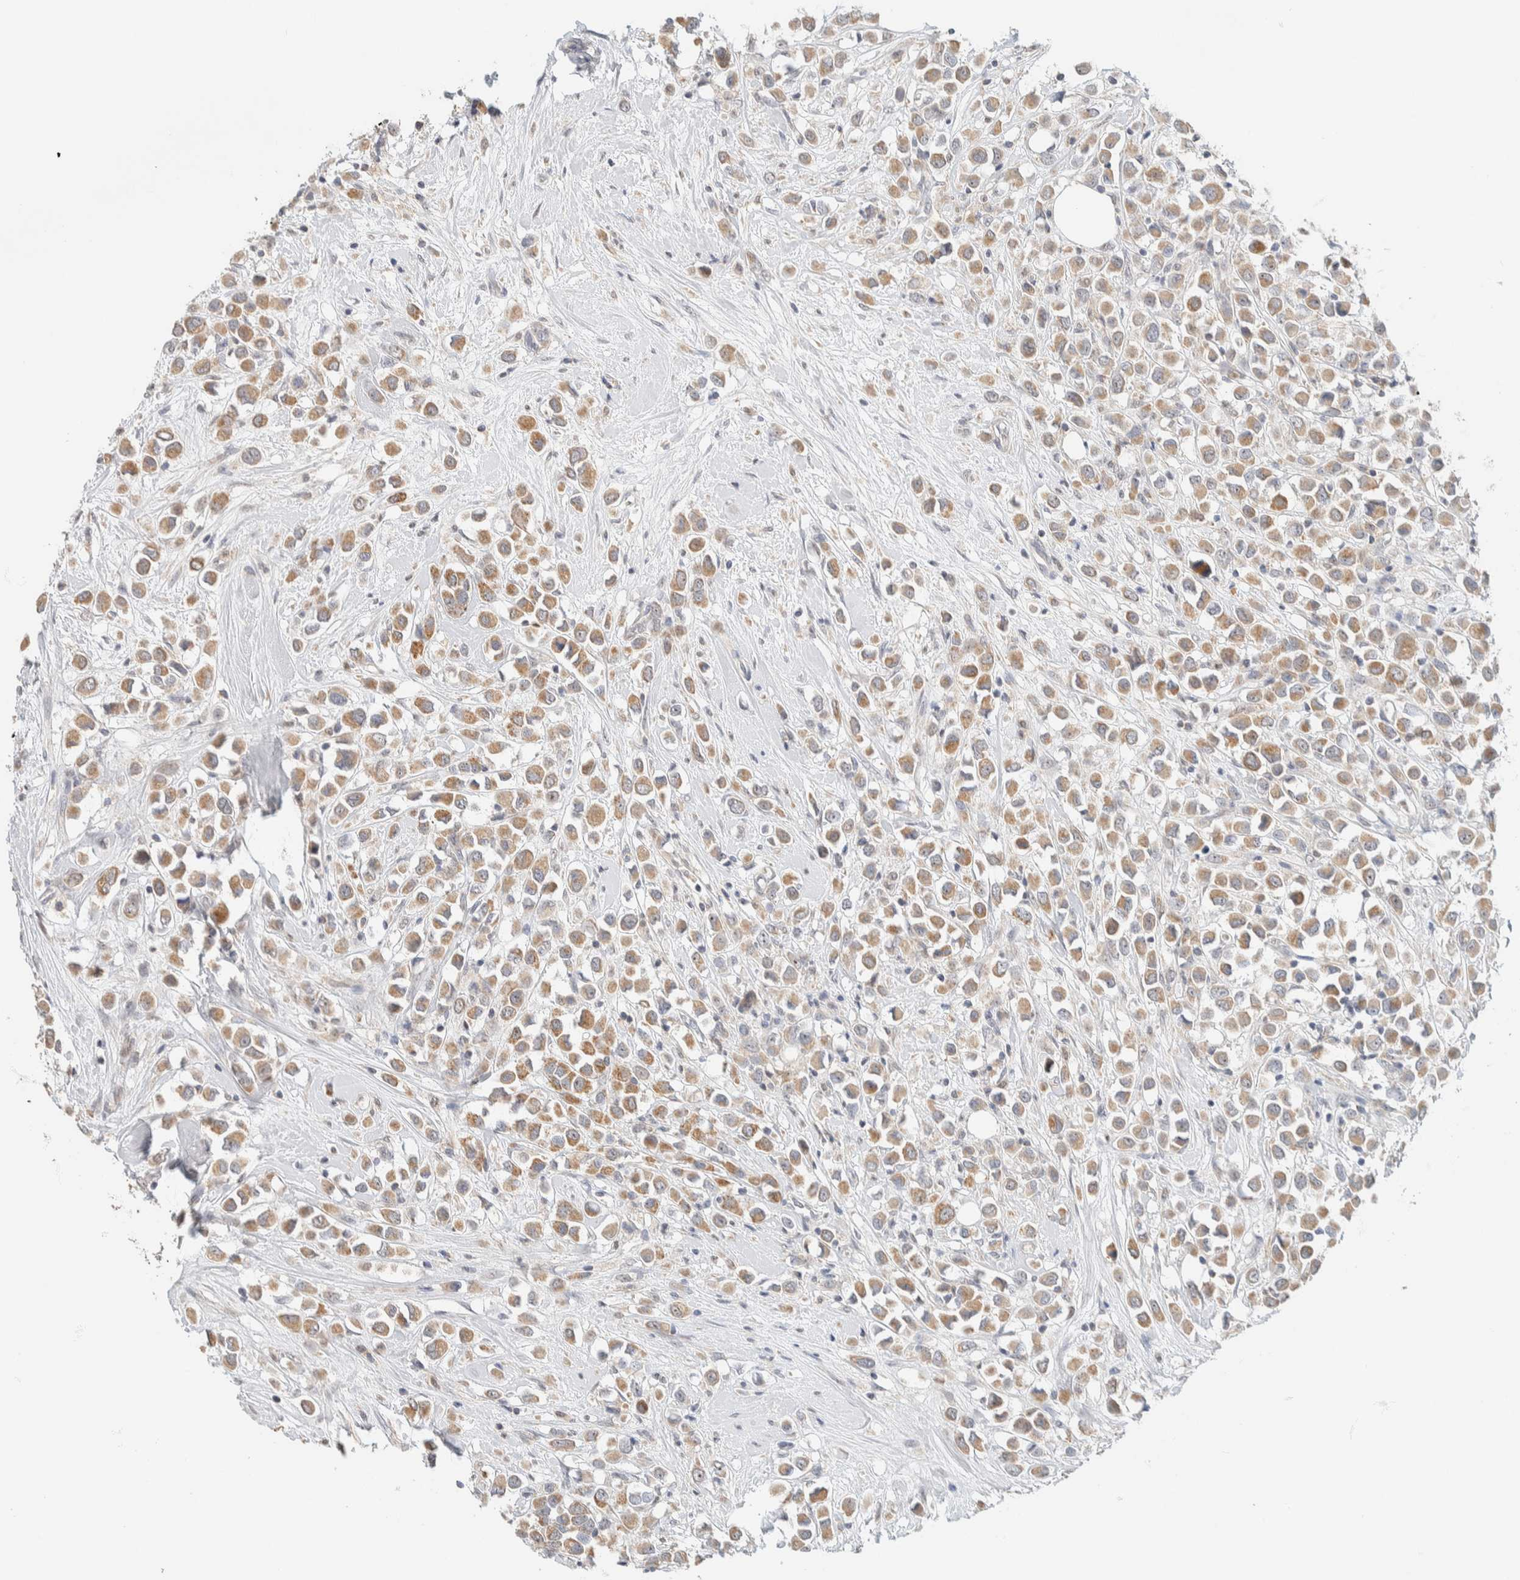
{"staining": {"intensity": "moderate", "quantity": ">75%", "location": "cytoplasmic/membranous"}, "tissue": "breast cancer", "cell_type": "Tumor cells", "image_type": "cancer", "snomed": [{"axis": "morphology", "description": "Duct carcinoma"}, {"axis": "topography", "description": "Breast"}], "caption": "An IHC micrograph of tumor tissue is shown. Protein staining in brown labels moderate cytoplasmic/membranous positivity in breast invasive ductal carcinoma within tumor cells.", "gene": "HDHD3", "patient": {"sex": "female", "age": 61}}